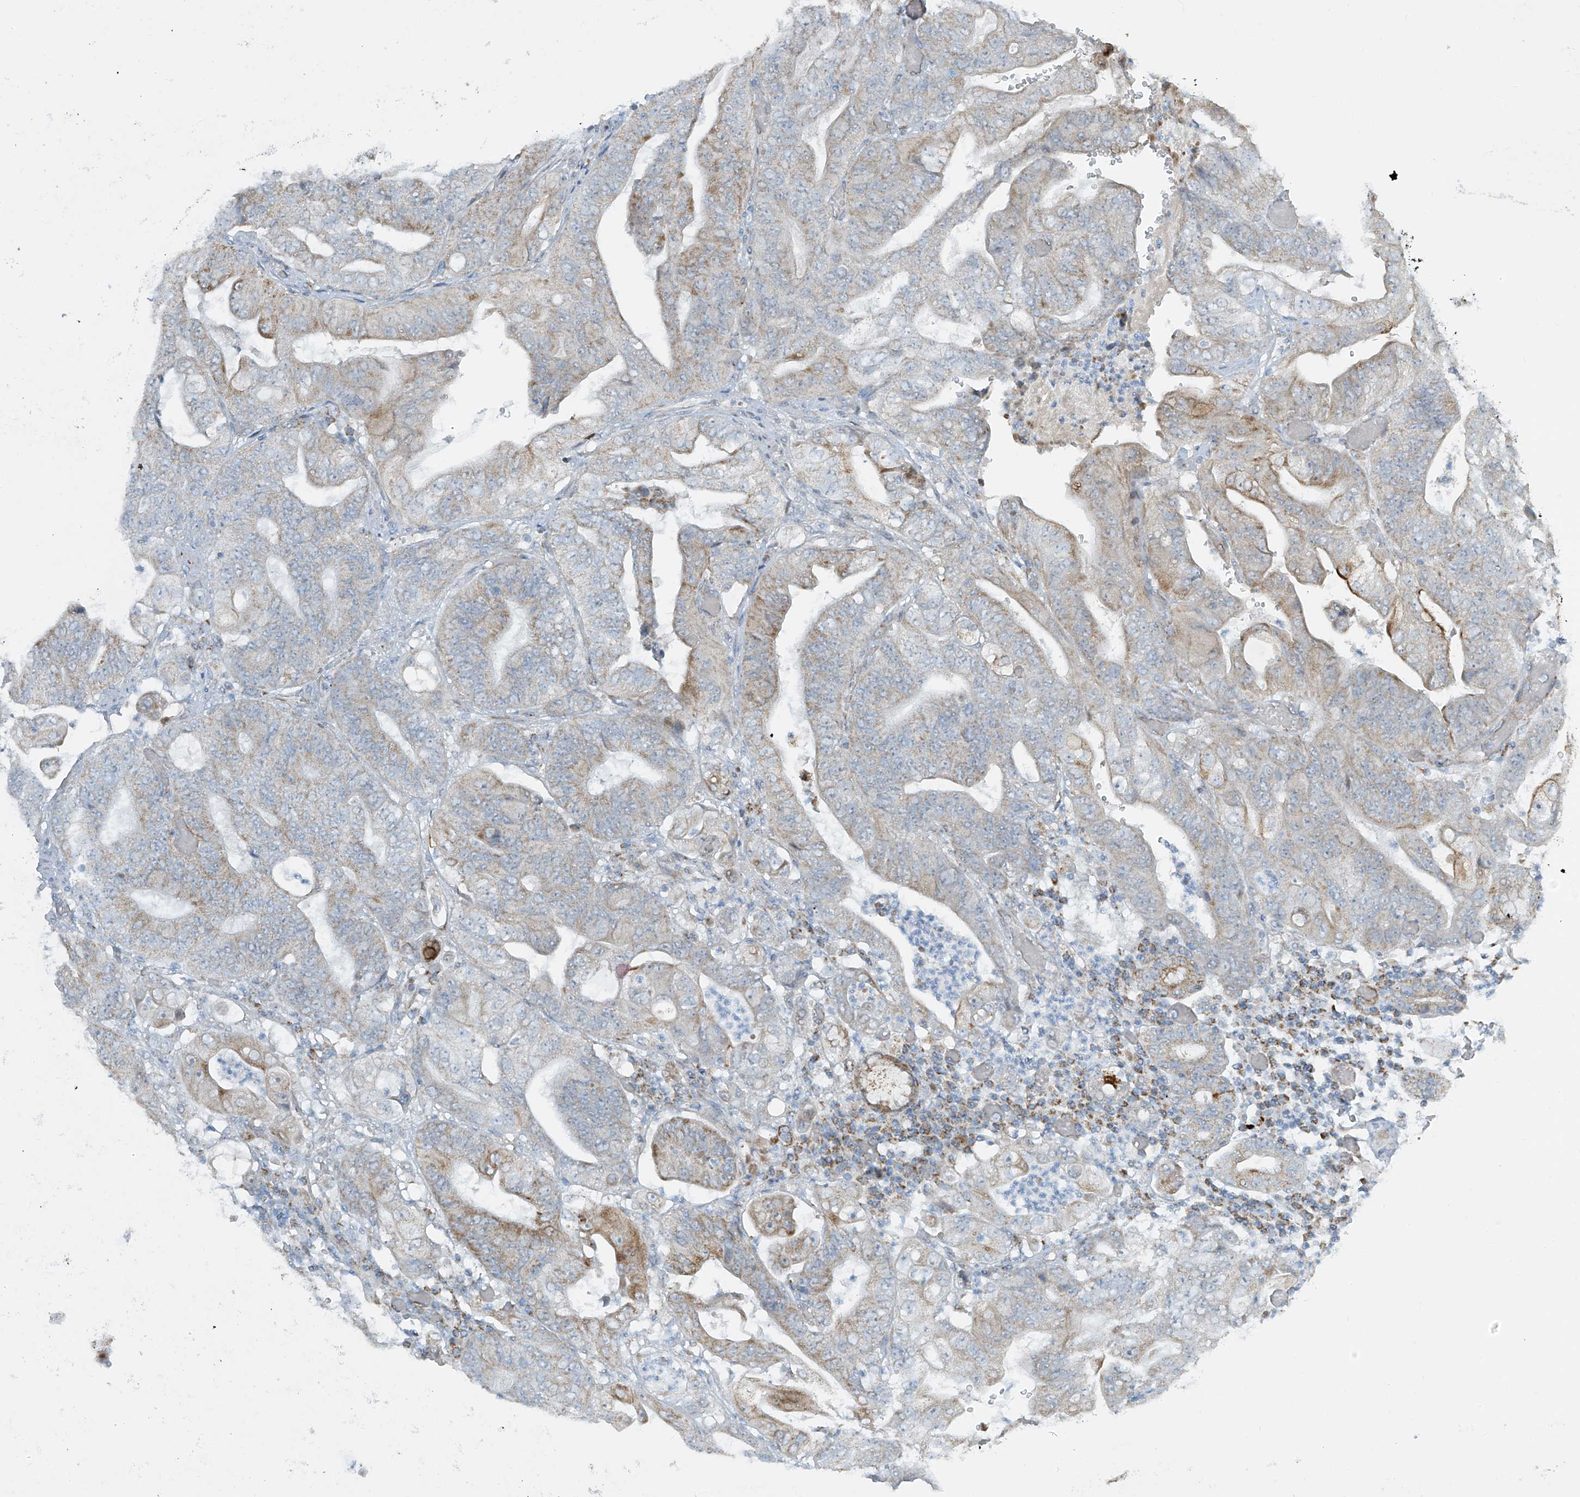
{"staining": {"intensity": "moderate", "quantity": "25%-75%", "location": "cytoplasmic/membranous"}, "tissue": "stomach cancer", "cell_type": "Tumor cells", "image_type": "cancer", "snomed": [{"axis": "morphology", "description": "Adenocarcinoma, NOS"}, {"axis": "topography", "description": "Stomach"}], "caption": "Tumor cells demonstrate moderate cytoplasmic/membranous positivity in approximately 25%-75% of cells in stomach adenocarcinoma.", "gene": "SMDT1", "patient": {"sex": "female", "age": 73}}